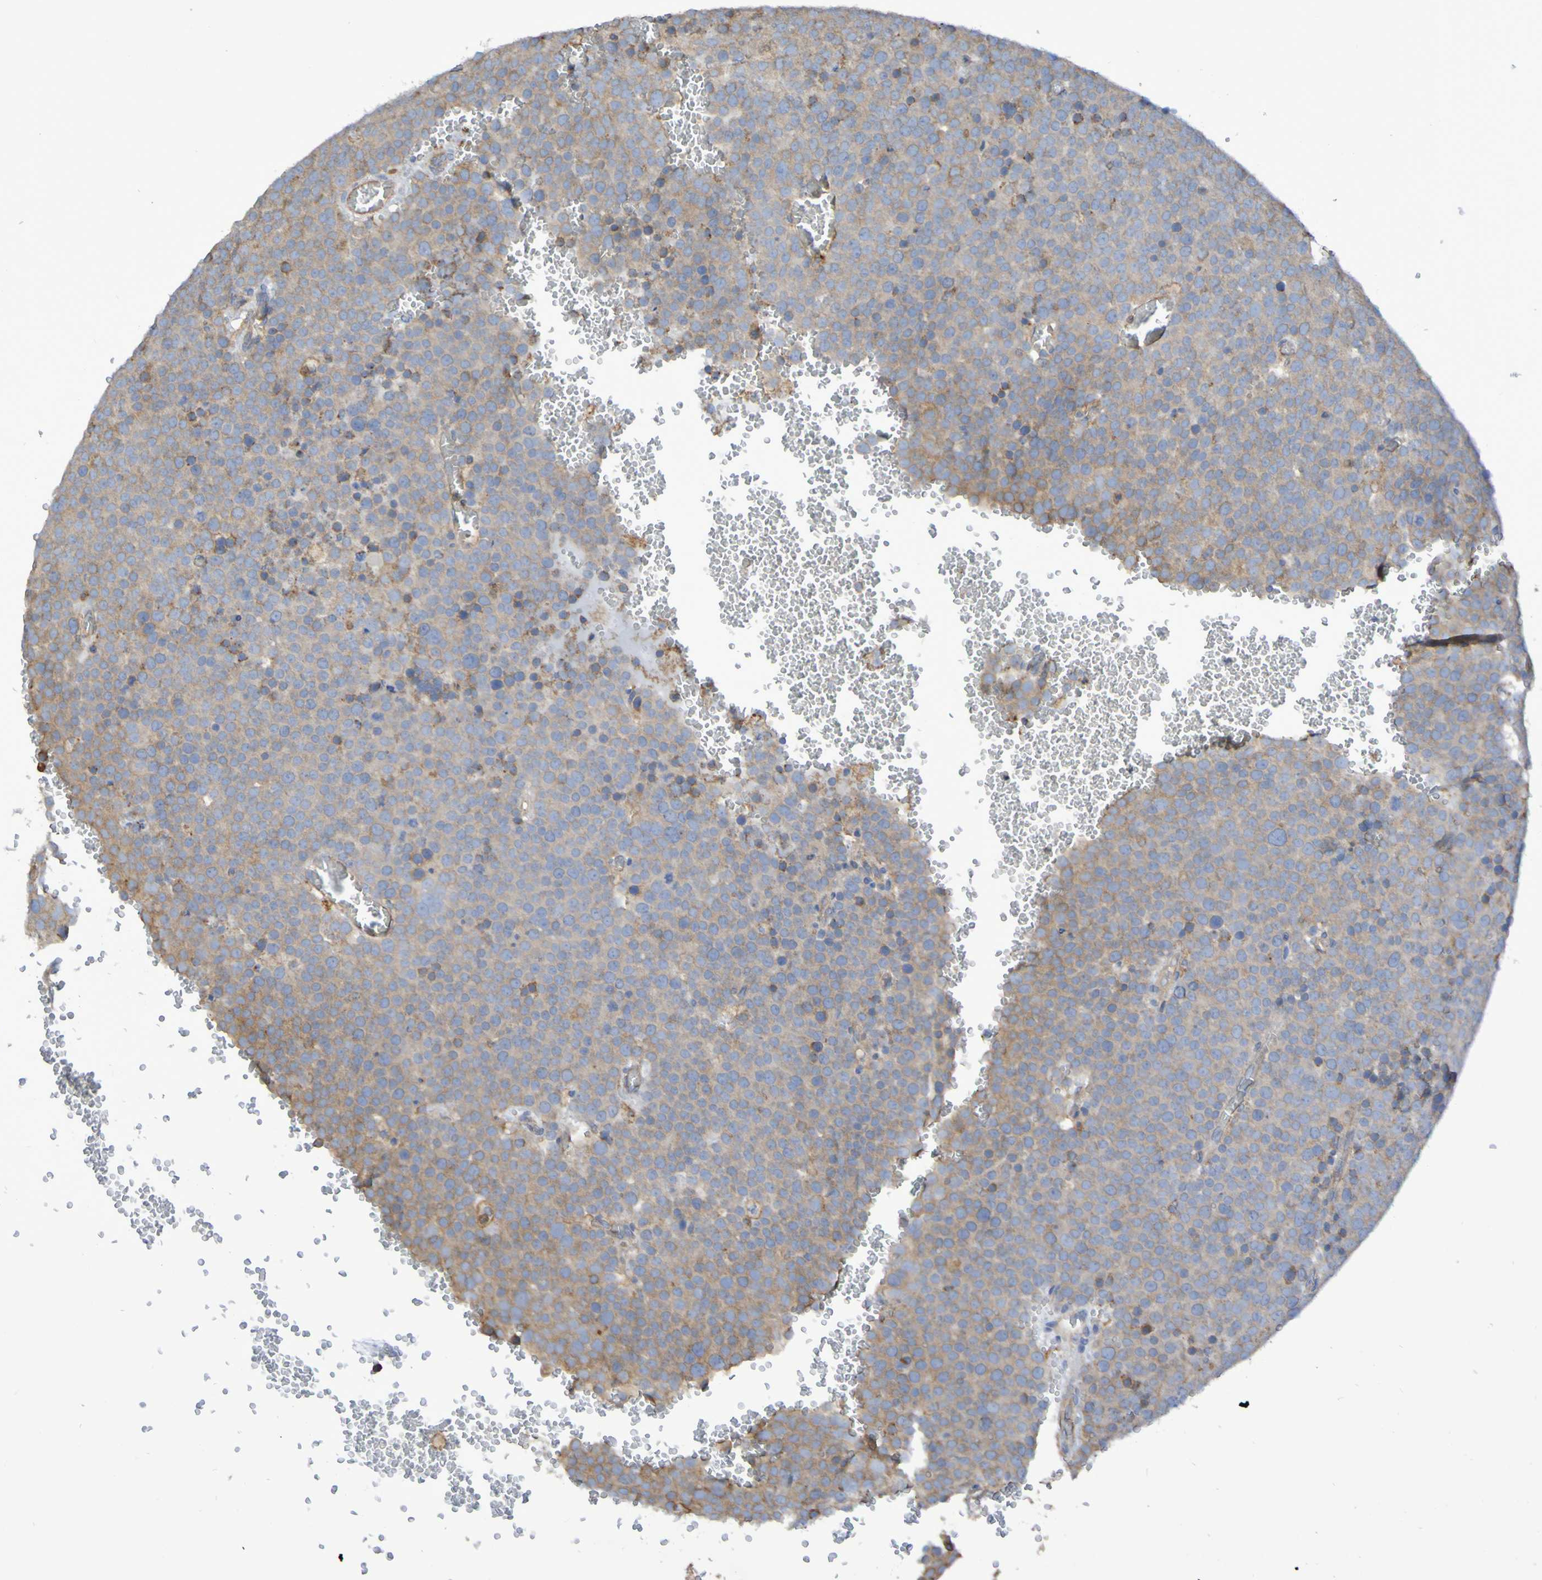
{"staining": {"intensity": "weak", "quantity": "<25%", "location": "cytoplasmic/membranous"}, "tissue": "testis cancer", "cell_type": "Tumor cells", "image_type": "cancer", "snomed": [{"axis": "morphology", "description": "Seminoma, NOS"}, {"axis": "topography", "description": "Testis"}], "caption": "This is an immunohistochemistry micrograph of seminoma (testis). There is no staining in tumor cells.", "gene": "SYNJ1", "patient": {"sex": "male", "age": 71}}